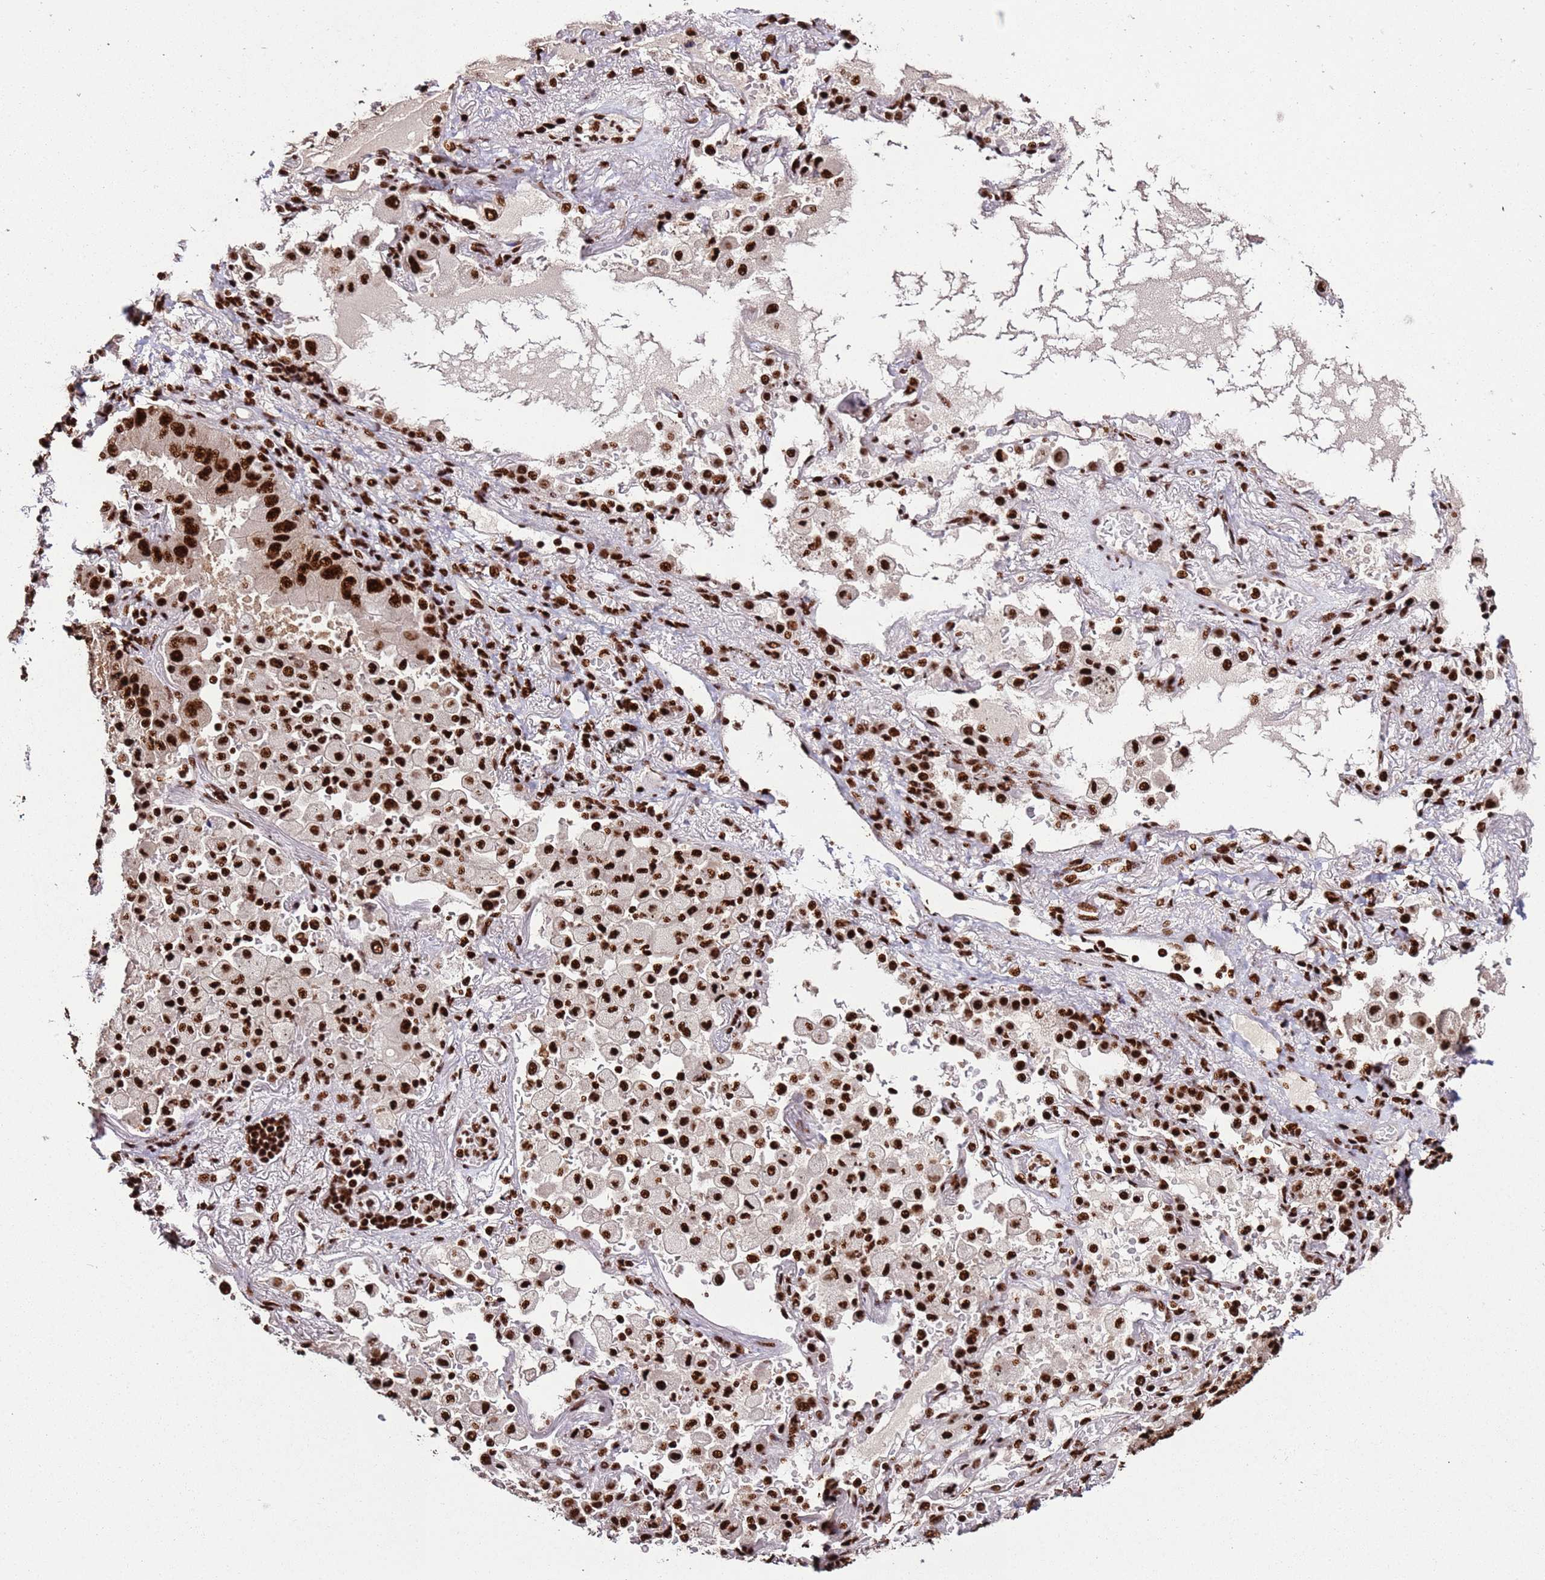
{"staining": {"intensity": "strong", "quantity": ">75%", "location": "nuclear"}, "tissue": "lung cancer", "cell_type": "Tumor cells", "image_type": "cancer", "snomed": [{"axis": "morphology", "description": "Squamous cell carcinoma, NOS"}, {"axis": "topography", "description": "Lung"}], "caption": "Lung cancer stained with IHC shows strong nuclear staining in approximately >75% of tumor cells. (IHC, brightfield microscopy, high magnification).", "gene": "C6orf226", "patient": {"sex": "male", "age": 74}}